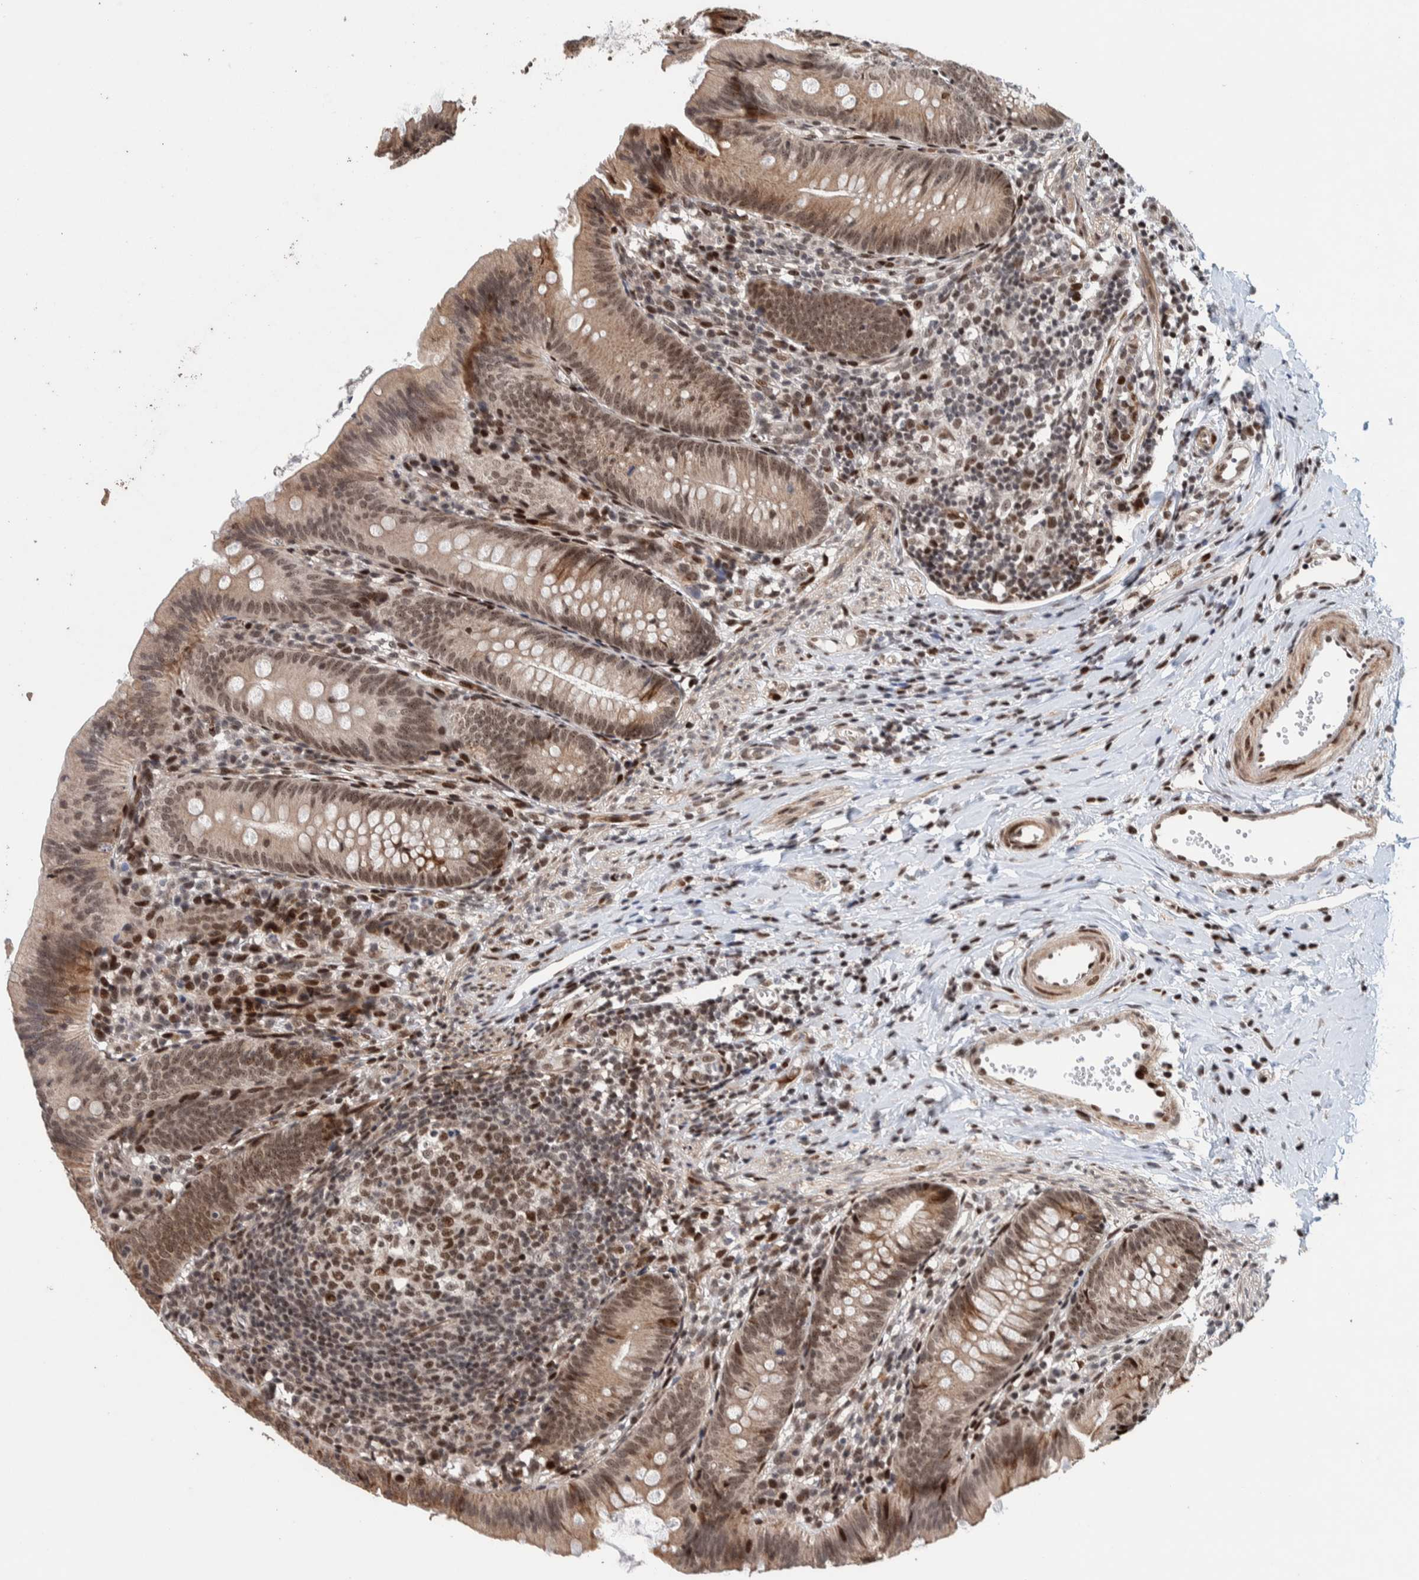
{"staining": {"intensity": "moderate", "quantity": "25%-75%", "location": "nuclear"}, "tissue": "appendix", "cell_type": "Glandular cells", "image_type": "normal", "snomed": [{"axis": "morphology", "description": "Normal tissue, NOS"}, {"axis": "topography", "description": "Appendix"}], "caption": "IHC staining of unremarkable appendix, which shows medium levels of moderate nuclear staining in approximately 25%-75% of glandular cells indicating moderate nuclear protein positivity. The staining was performed using DAB (3,3'-diaminobenzidine) (brown) for protein detection and nuclei were counterstained in hematoxylin (blue).", "gene": "CHD4", "patient": {"sex": "male", "age": 1}}